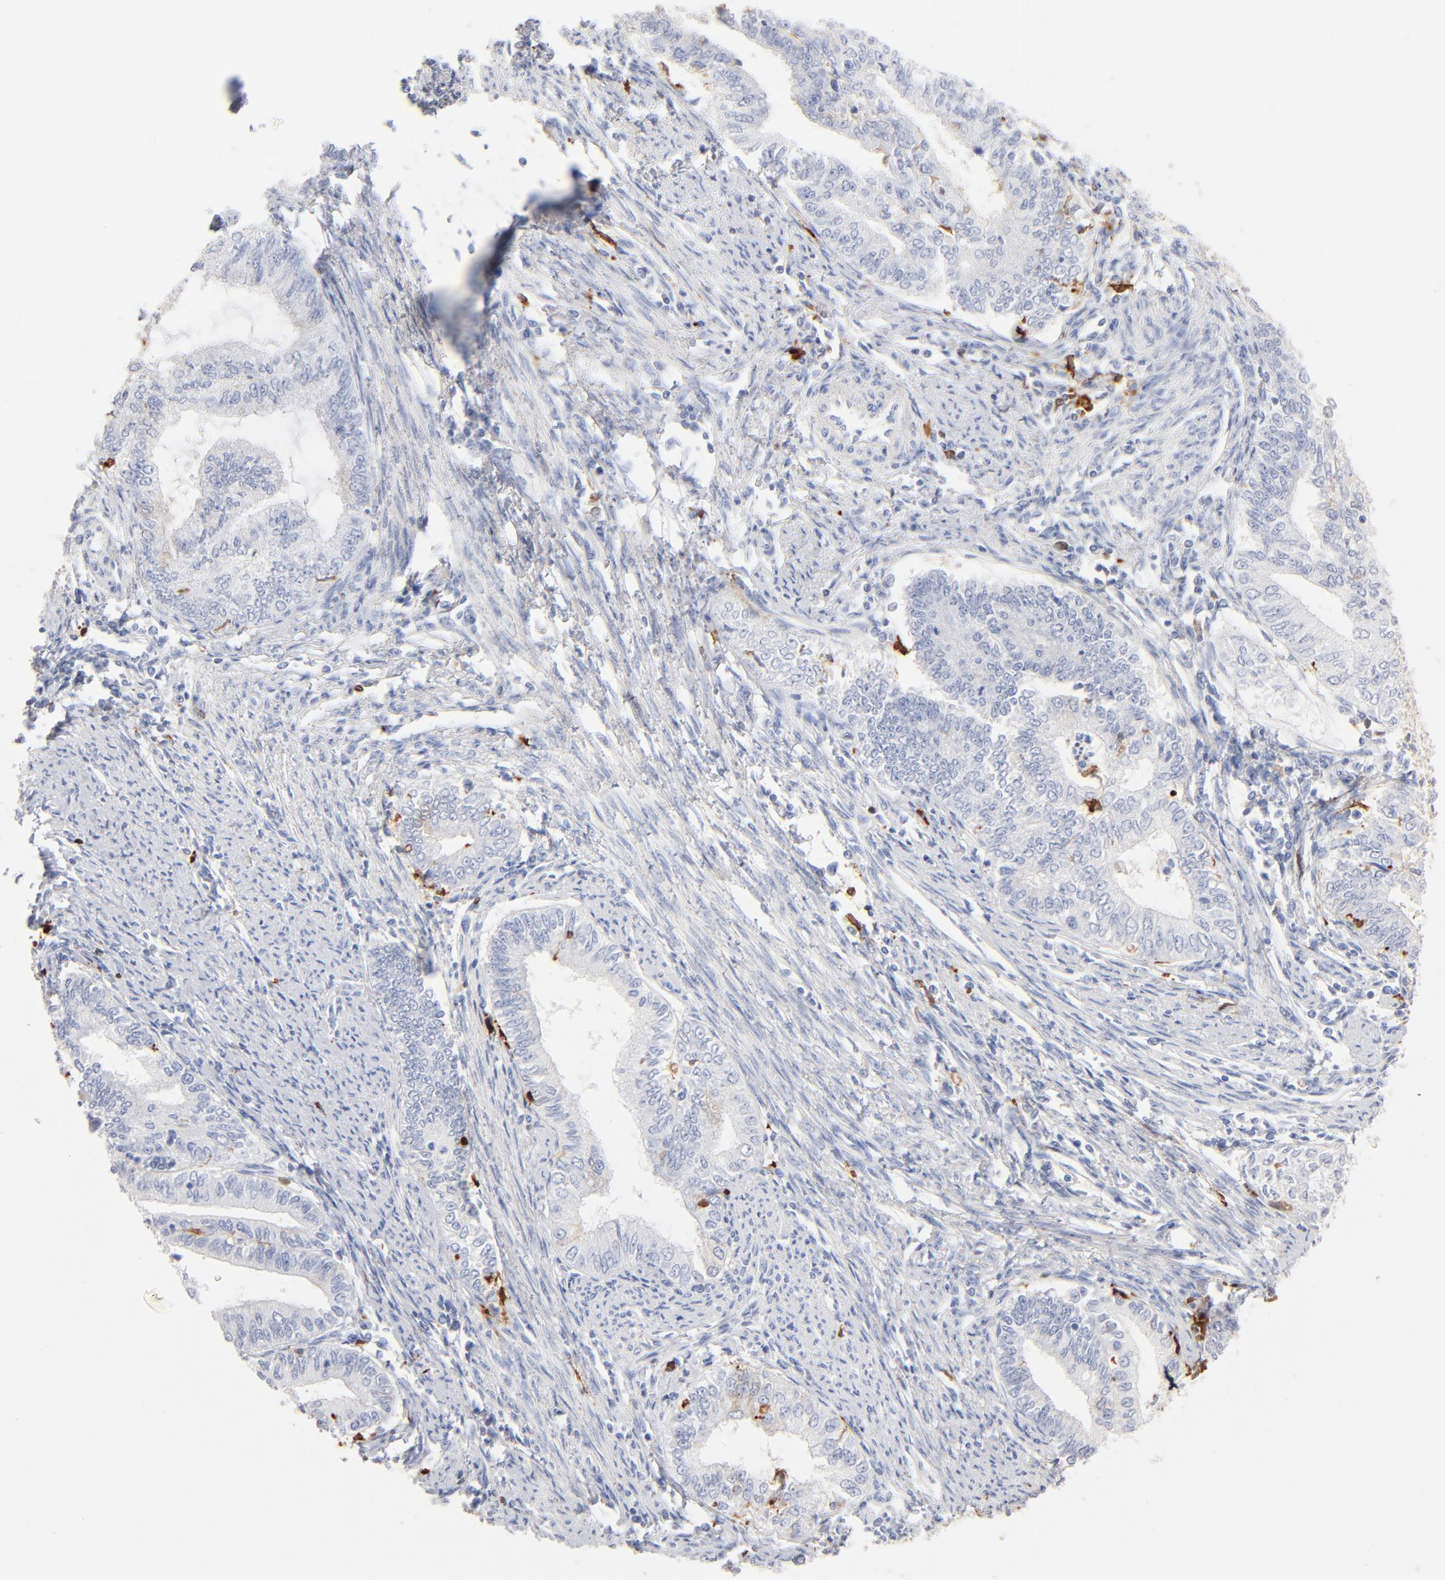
{"staining": {"intensity": "negative", "quantity": "none", "location": "none"}, "tissue": "endometrial cancer", "cell_type": "Tumor cells", "image_type": "cancer", "snomed": [{"axis": "morphology", "description": "Adenocarcinoma, NOS"}, {"axis": "topography", "description": "Endometrium"}], "caption": "Immunohistochemistry micrograph of neoplastic tissue: human adenocarcinoma (endometrial) stained with DAB shows no significant protein expression in tumor cells.", "gene": "APOH", "patient": {"sex": "female", "age": 66}}